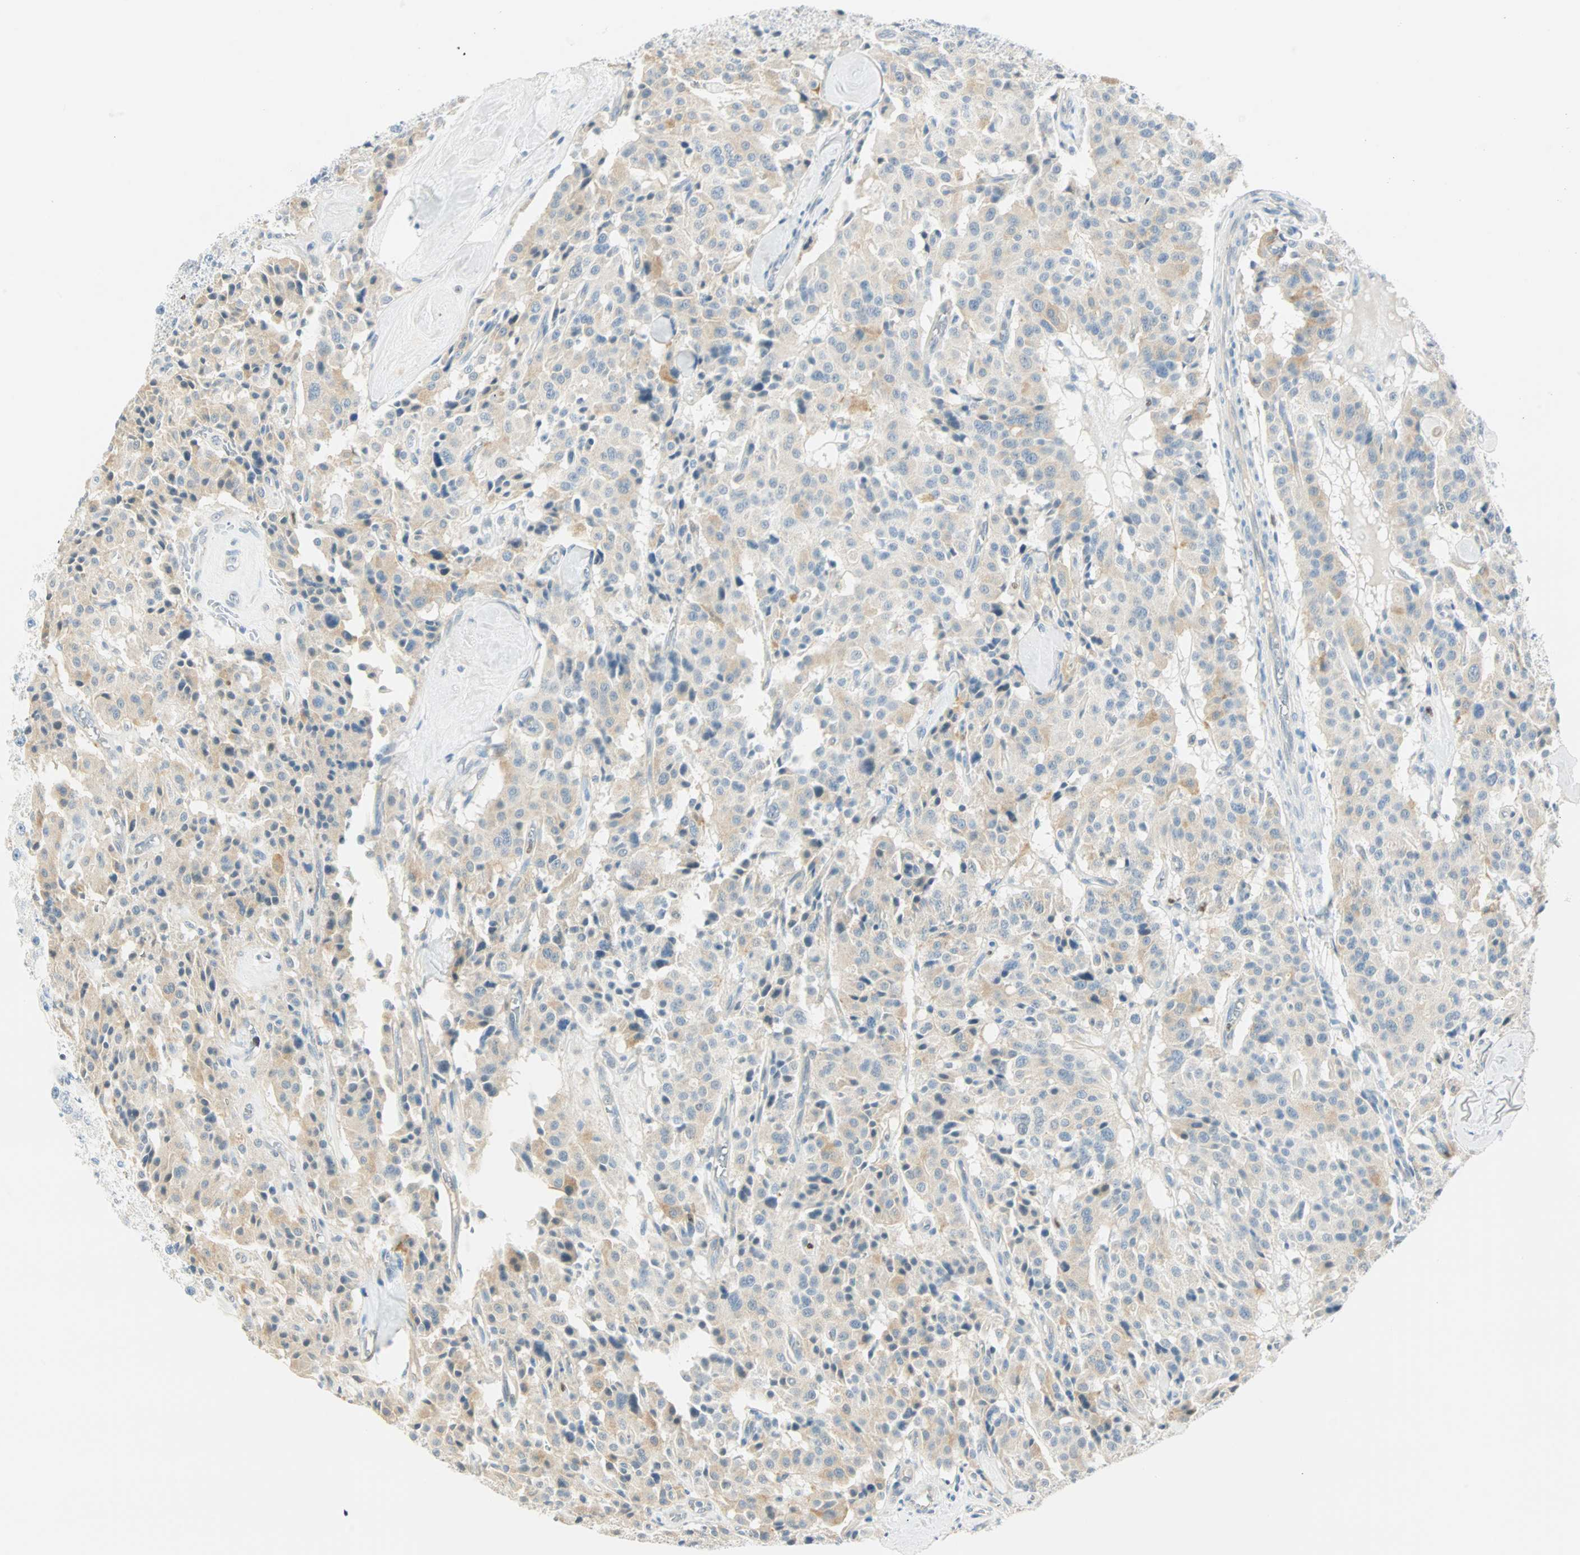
{"staining": {"intensity": "weak", "quantity": ">75%", "location": "cytoplasmic/membranous"}, "tissue": "carcinoid", "cell_type": "Tumor cells", "image_type": "cancer", "snomed": [{"axis": "morphology", "description": "Carcinoid, malignant, NOS"}, {"axis": "topography", "description": "Lung"}], "caption": "Protein analysis of carcinoid tissue reveals weak cytoplasmic/membranous staining in approximately >75% of tumor cells.", "gene": "MLLT10", "patient": {"sex": "male", "age": 30}}